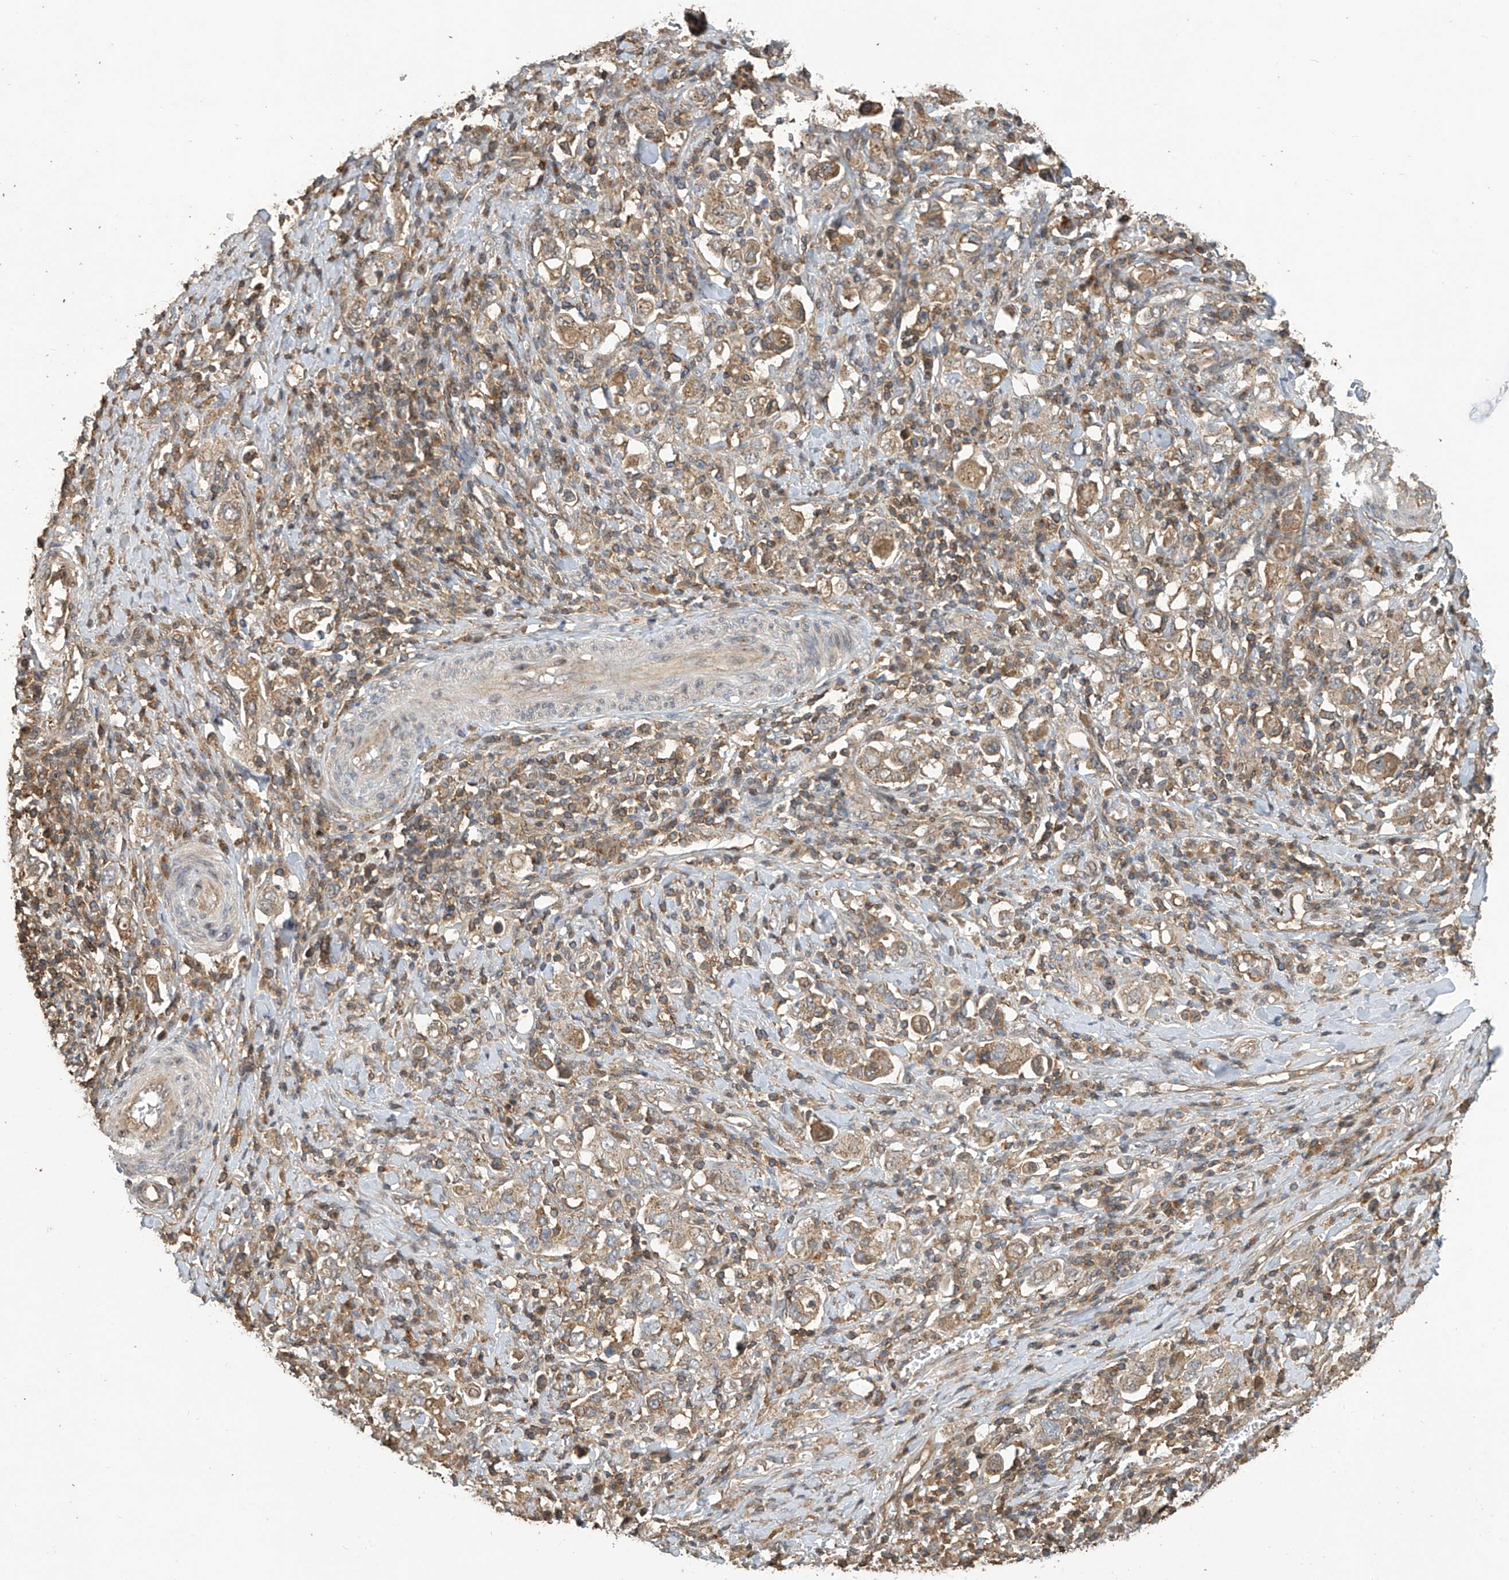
{"staining": {"intensity": "weak", "quantity": ">75%", "location": "cytoplasmic/membranous"}, "tissue": "stomach cancer", "cell_type": "Tumor cells", "image_type": "cancer", "snomed": [{"axis": "morphology", "description": "Adenocarcinoma, NOS"}, {"axis": "topography", "description": "Stomach, upper"}], "caption": "Immunohistochemistry image of stomach cancer stained for a protein (brown), which displays low levels of weak cytoplasmic/membranous expression in approximately >75% of tumor cells.", "gene": "COX10", "patient": {"sex": "male", "age": 62}}